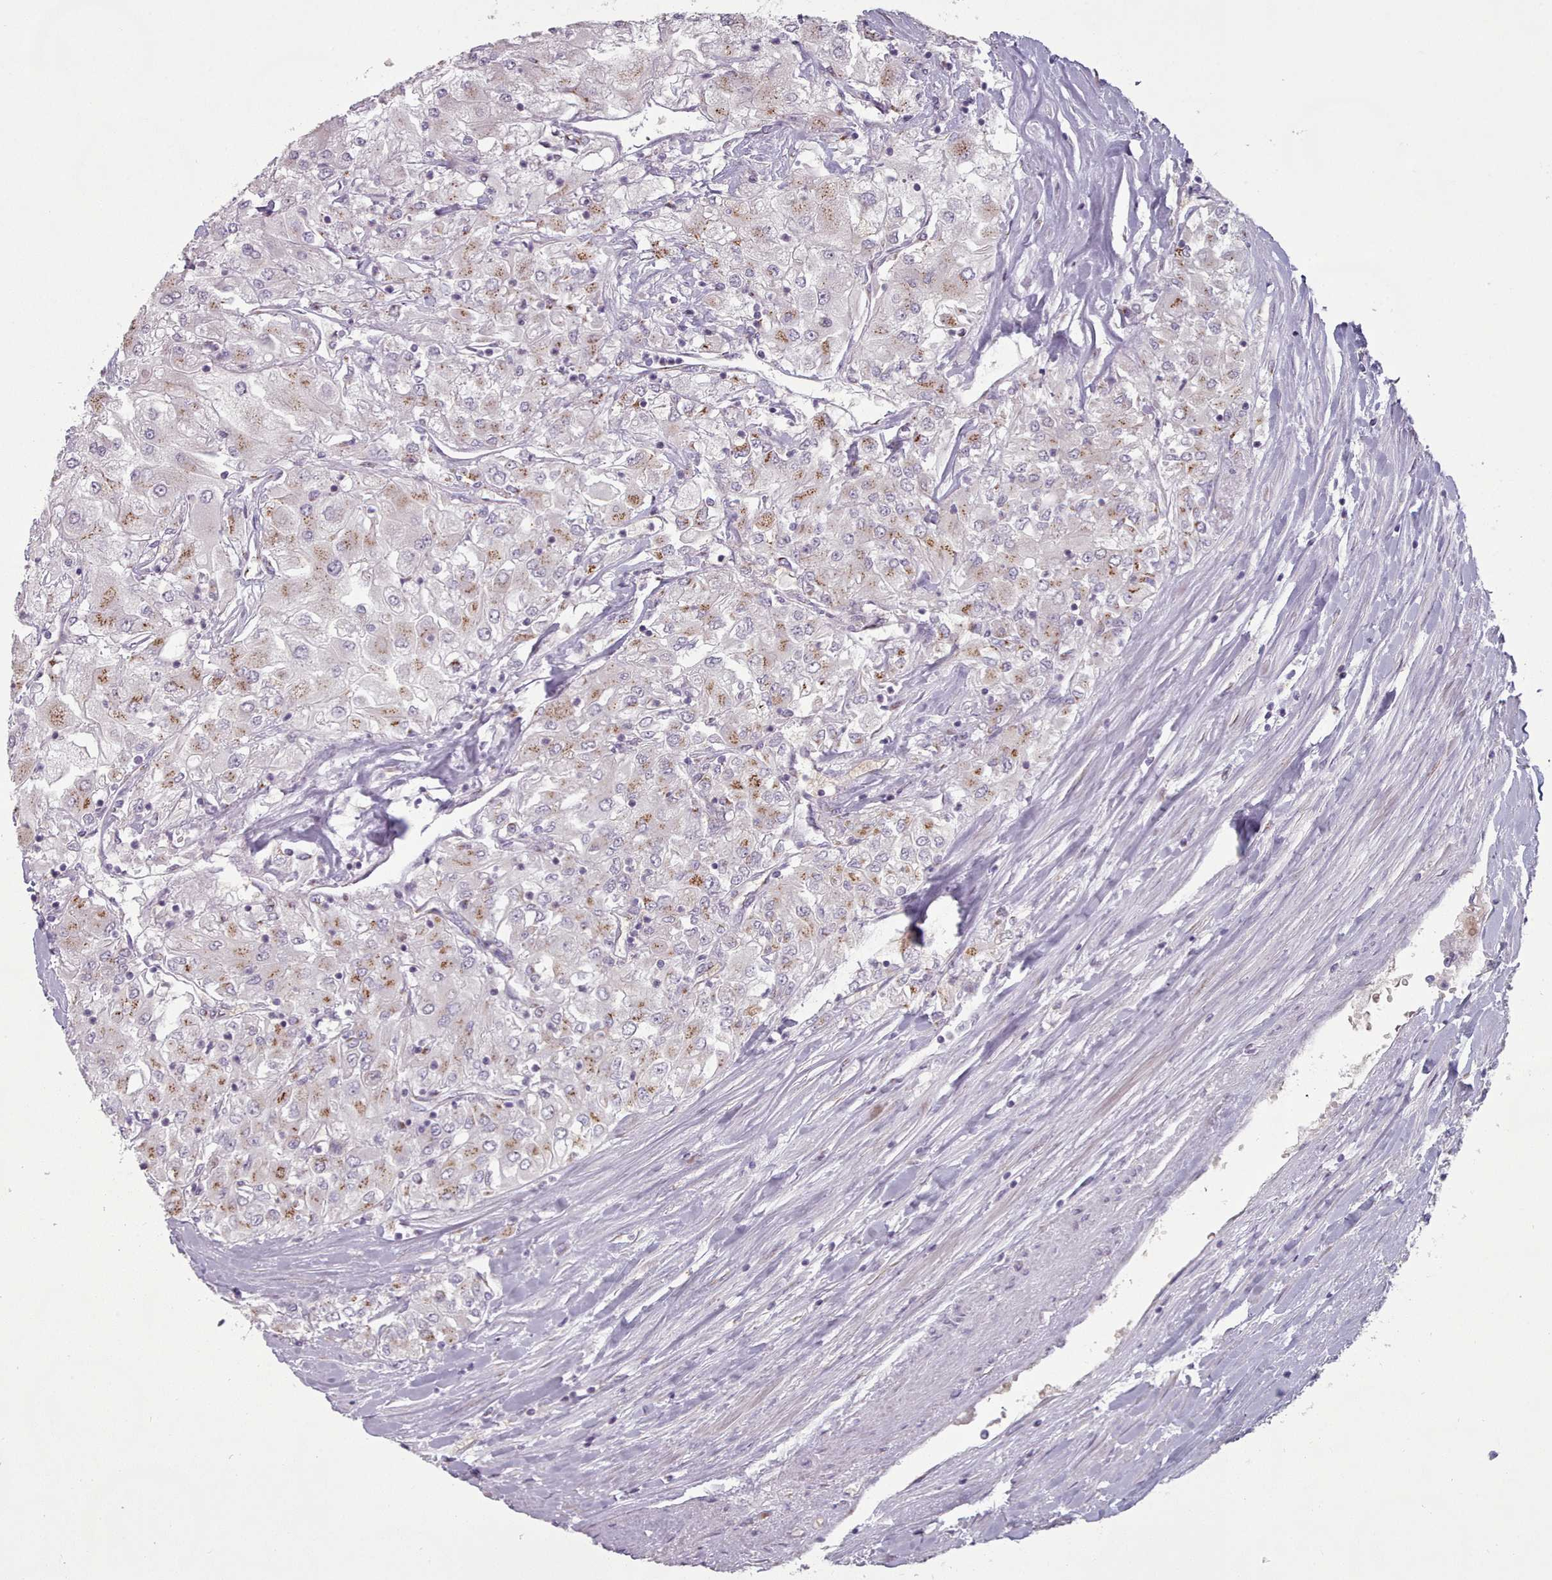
{"staining": {"intensity": "moderate", "quantity": "<25%", "location": "cytoplasmic/membranous"}, "tissue": "renal cancer", "cell_type": "Tumor cells", "image_type": "cancer", "snomed": [{"axis": "morphology", "description": "Adenocarcinoma, NOS"}, {"axis": "topography", "description": "Kidney"}], "caption": "Immunohistochemical staining of human renal cancer (adenocarcinoma) shows low levels of moderate cytoplasmic/membranous positivity in about <25% of tumor cells. The staining is performed using DAB (3,3'-diaminobenzidine) brown chromogen to label protein expression. The nuclei are counter-stained blue using hematoxylin.", "gene": "MAN1B1", "patient": {"sex": "male", "age": 80}}